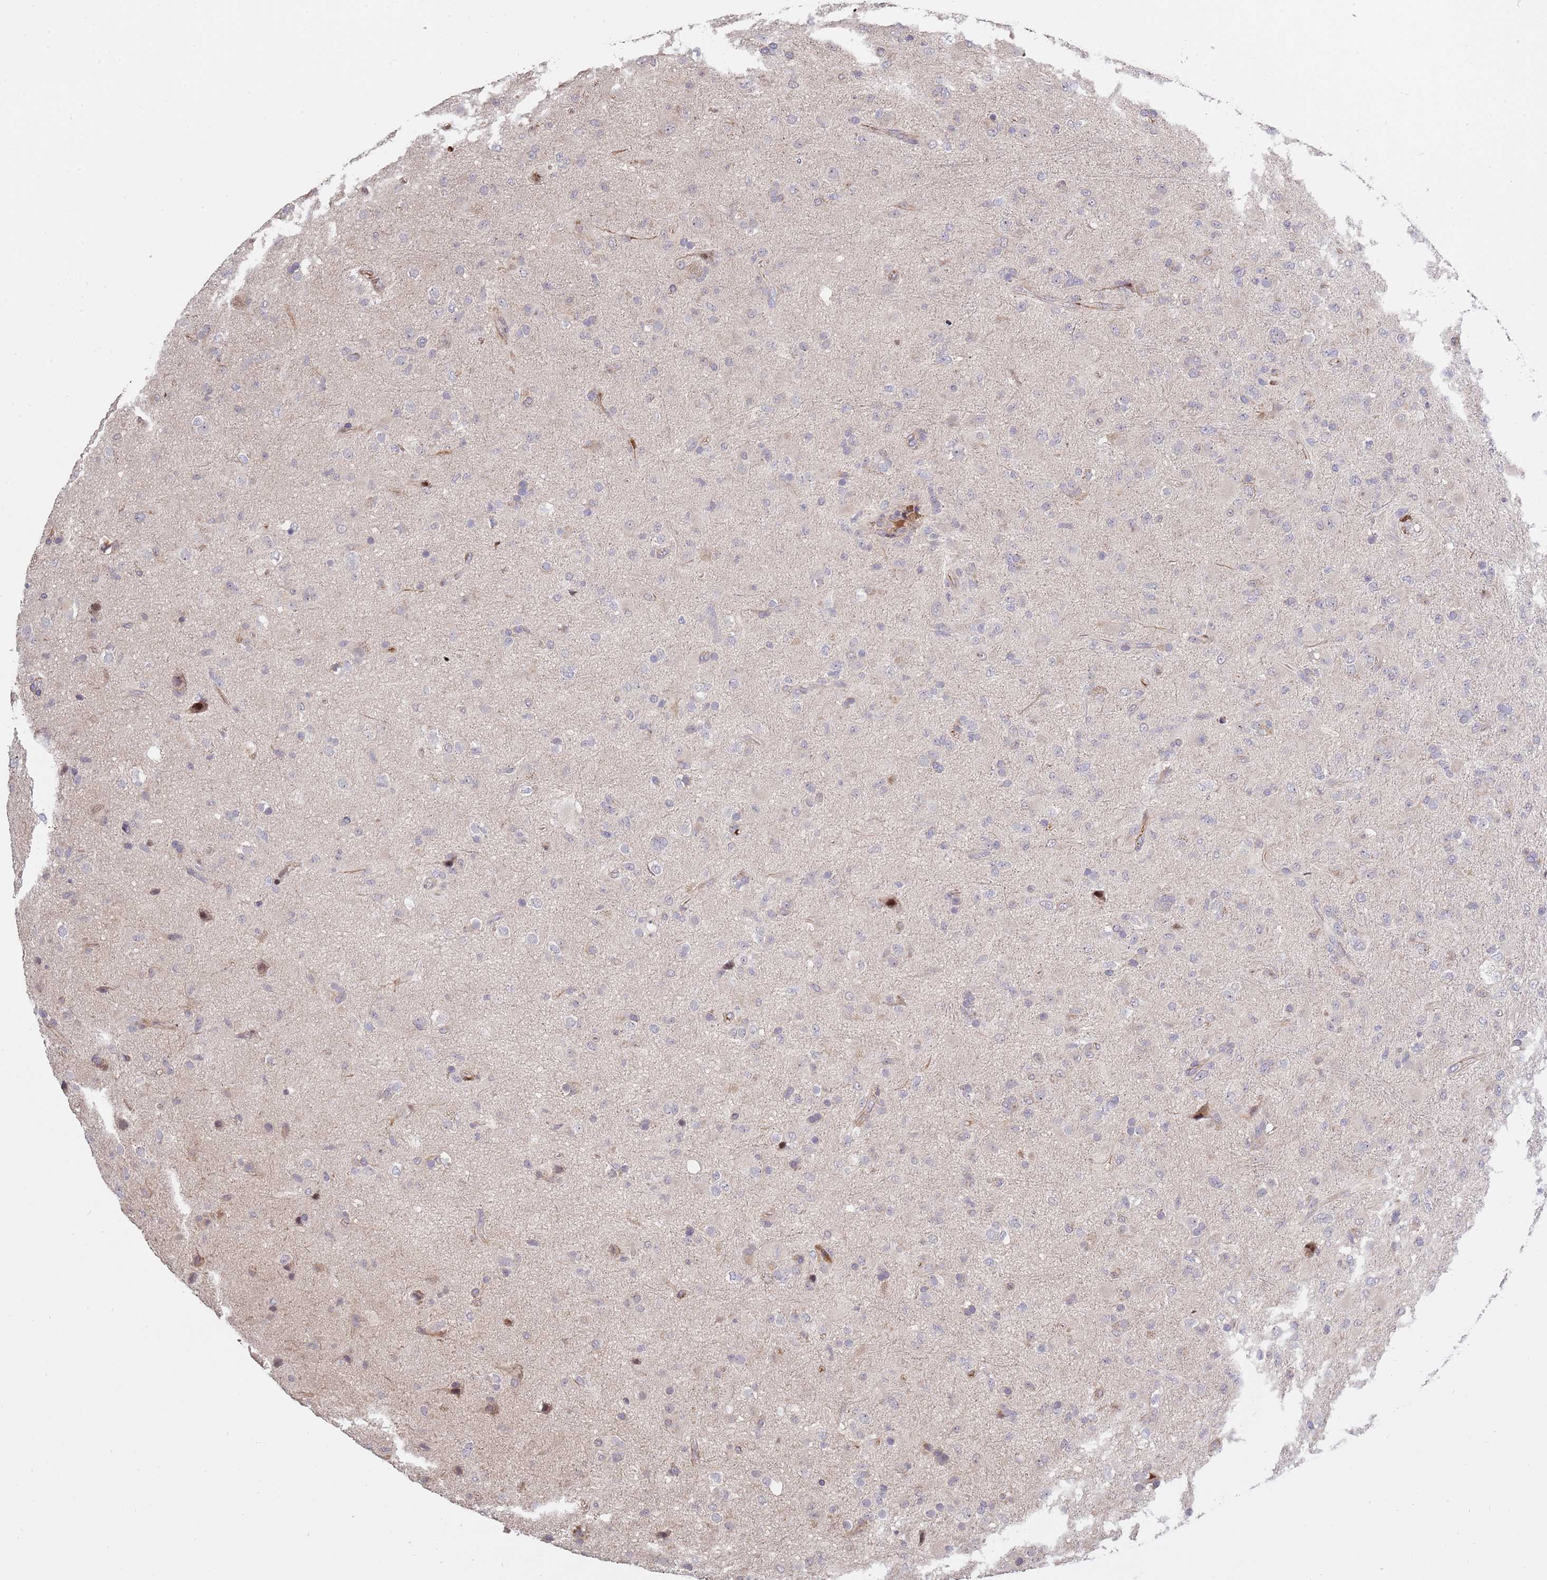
{"staining": {"intensity": "negative", "quantity": "none", "location": "none"}, "tissue": "glioma", "cell_type": "Tumor cells", "image_type": "cancer", "snomed": [{"axis": "morphology", "description": "Glioma, malignant, Low grade"}, {"axis": "topography", "description": "Brain"}], "caption": "Immunohistochemistry photomicrograph of neoplastic tissue: glioma stained with DAB (3,3'-diaminobenzidine) shows no significant protein positivity in tumor cells.", "gene": "SYNDIG1L", "patient": {"sex": "male", "age": 65}}